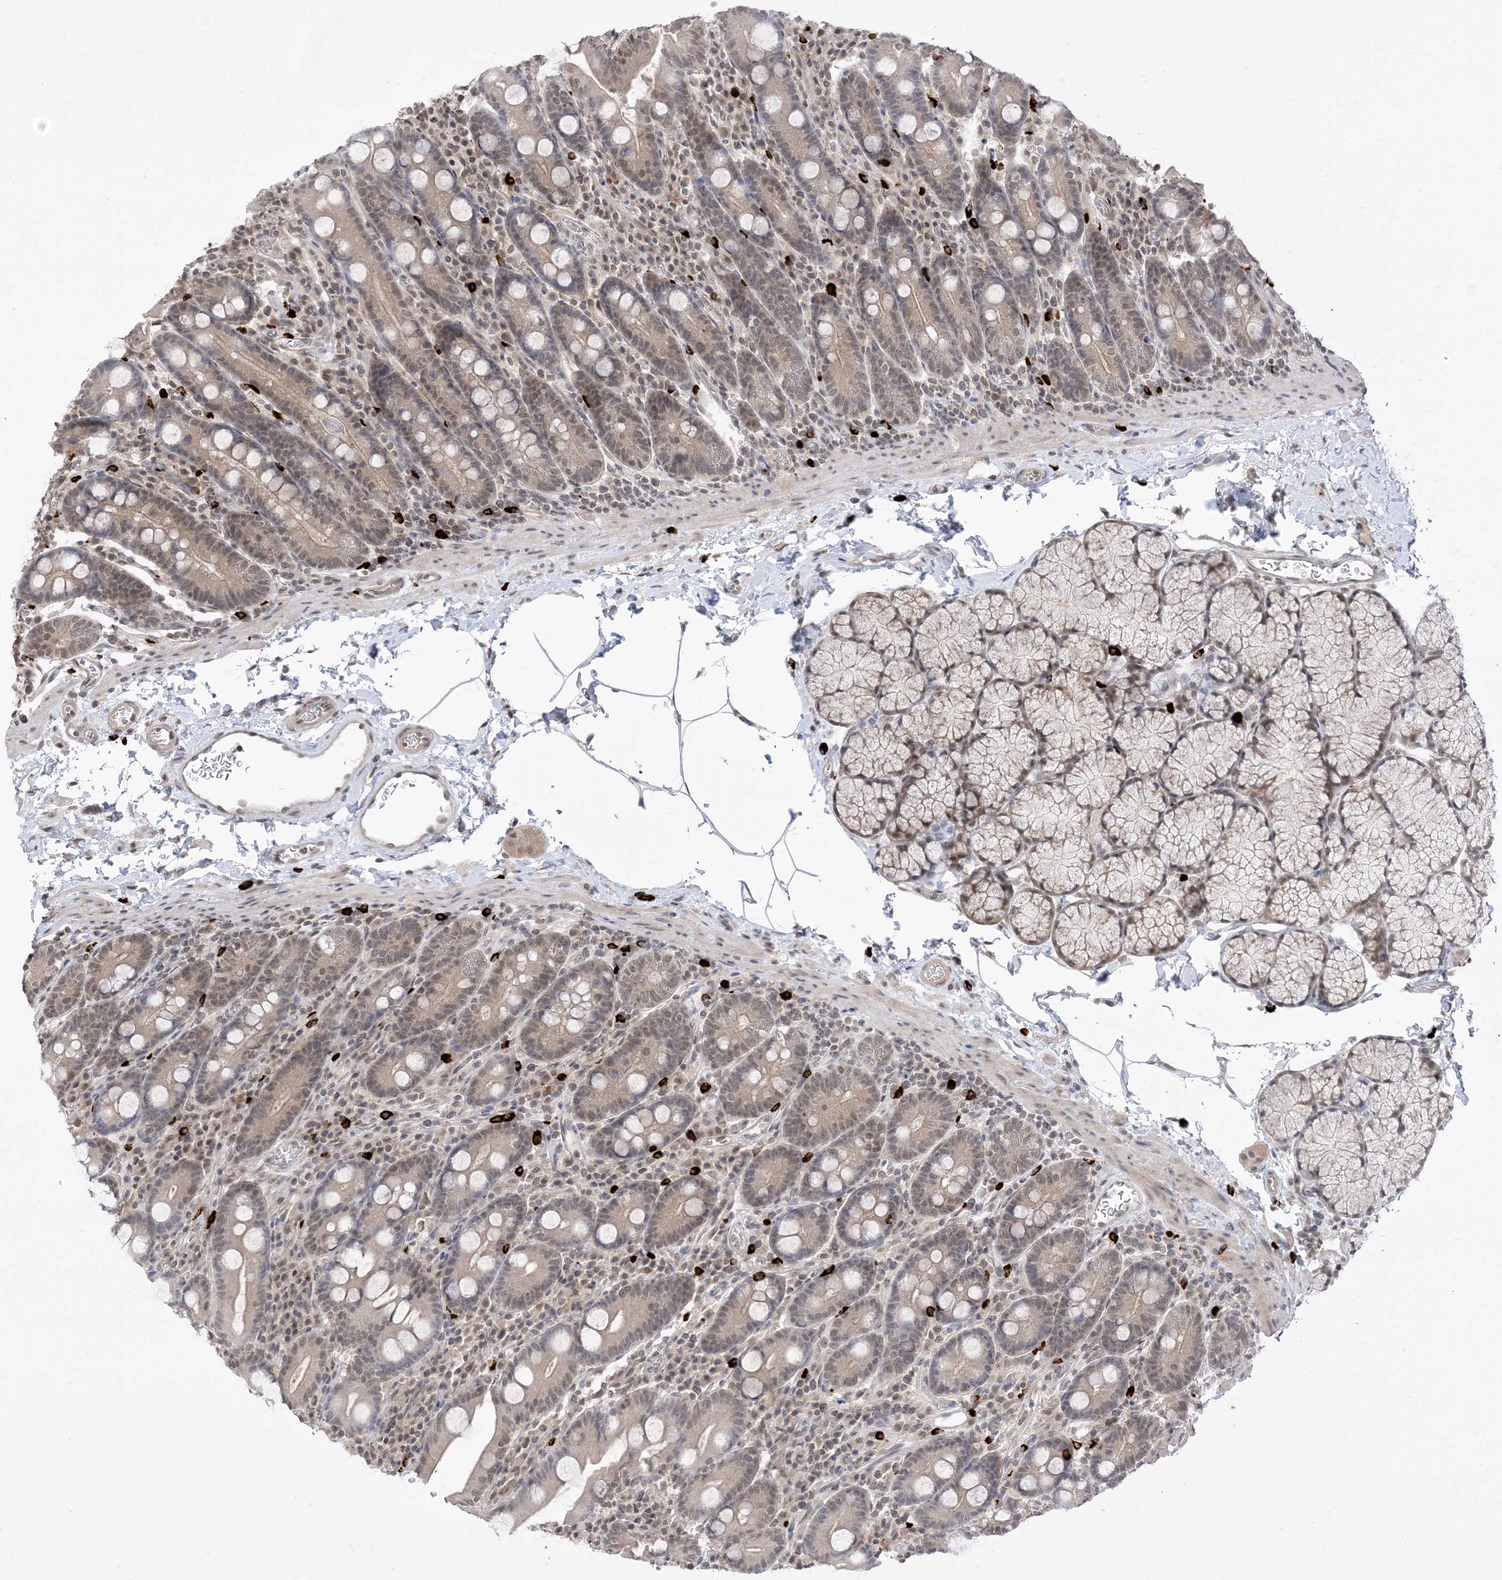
{"staining": {"intensity": "moderate", "quantity": ">75%", "location": "cytoplasmic/membranous,nuclear"}, "tissue": "duodenum", "cell_type": "Glandular cells", "image_type": "normal", "snomed": [{"axis": "morphology", "description": "Normal tissue, NOS"}, {"axis": "topography", "description": "Duodenum"}], "caption": "This histopathology image demonstrates normal duodenum stained with immunohistochemistry to label a protein in brown. The cytoplasmic/membranous,nuclear of glandular cells show moderate positivity for the protein. Nuclei are counter-stained blue.", "gene": "RANBP9", "patient": {"sex": "male", "age": 35}}